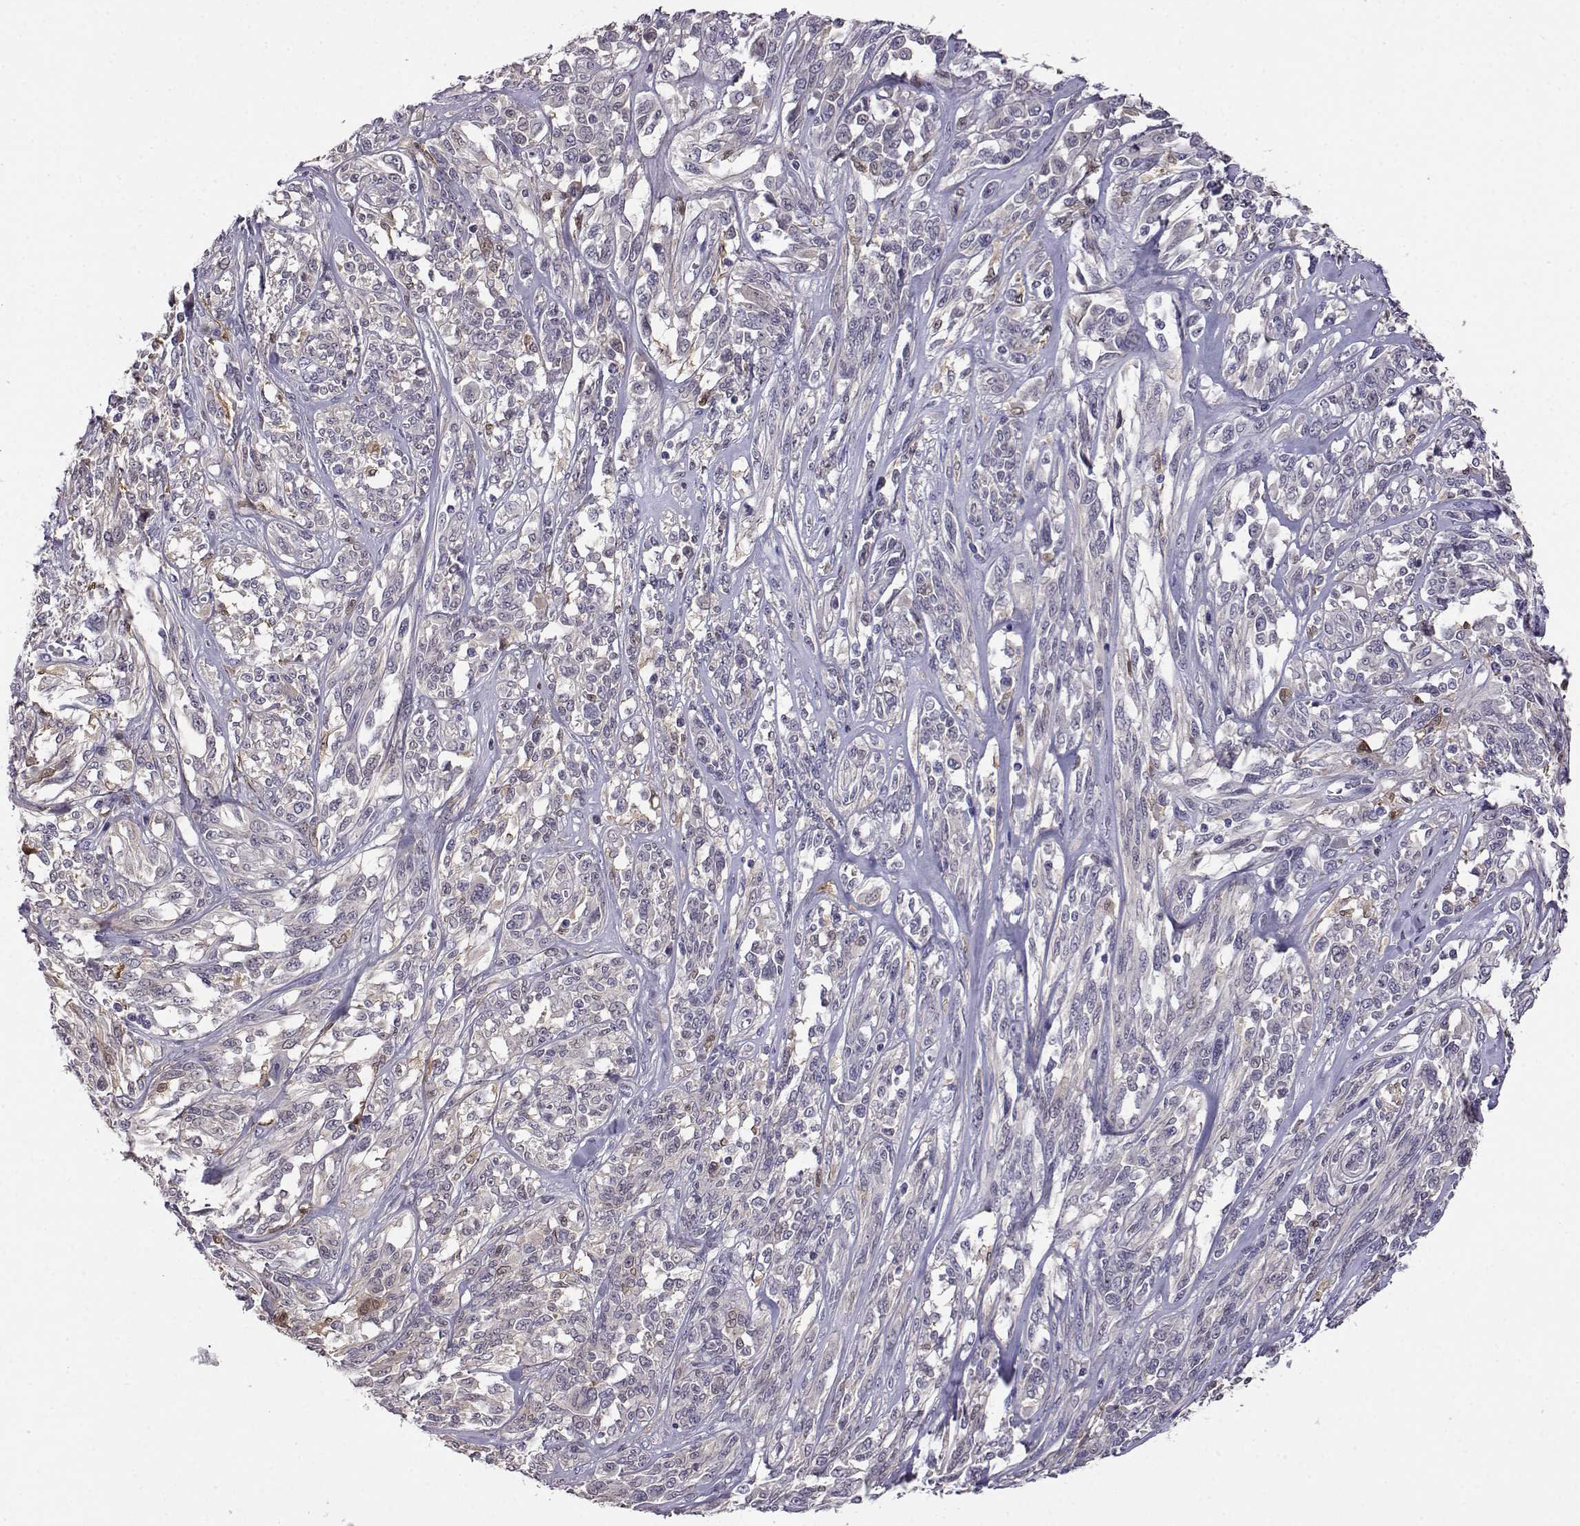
{"staining": {"intensity": "negative", "quantity": "none", "location": "none"}, "tissue": "melanoma", "cell_type": "Tumor cells", "image_type": "cancer", "snomed": [{"axis": "morphology", "description": "Malignant melanoma, NOS"}, {"axis": "topography", "description": "Skin"}], "caption": "A micrograph of melanoma stained for a protein displays no brown staining in tumor cells. Nuclei are stained in blue.", "gene": "AKR1B1", "patient": {"sex": "female", "age": 91}}